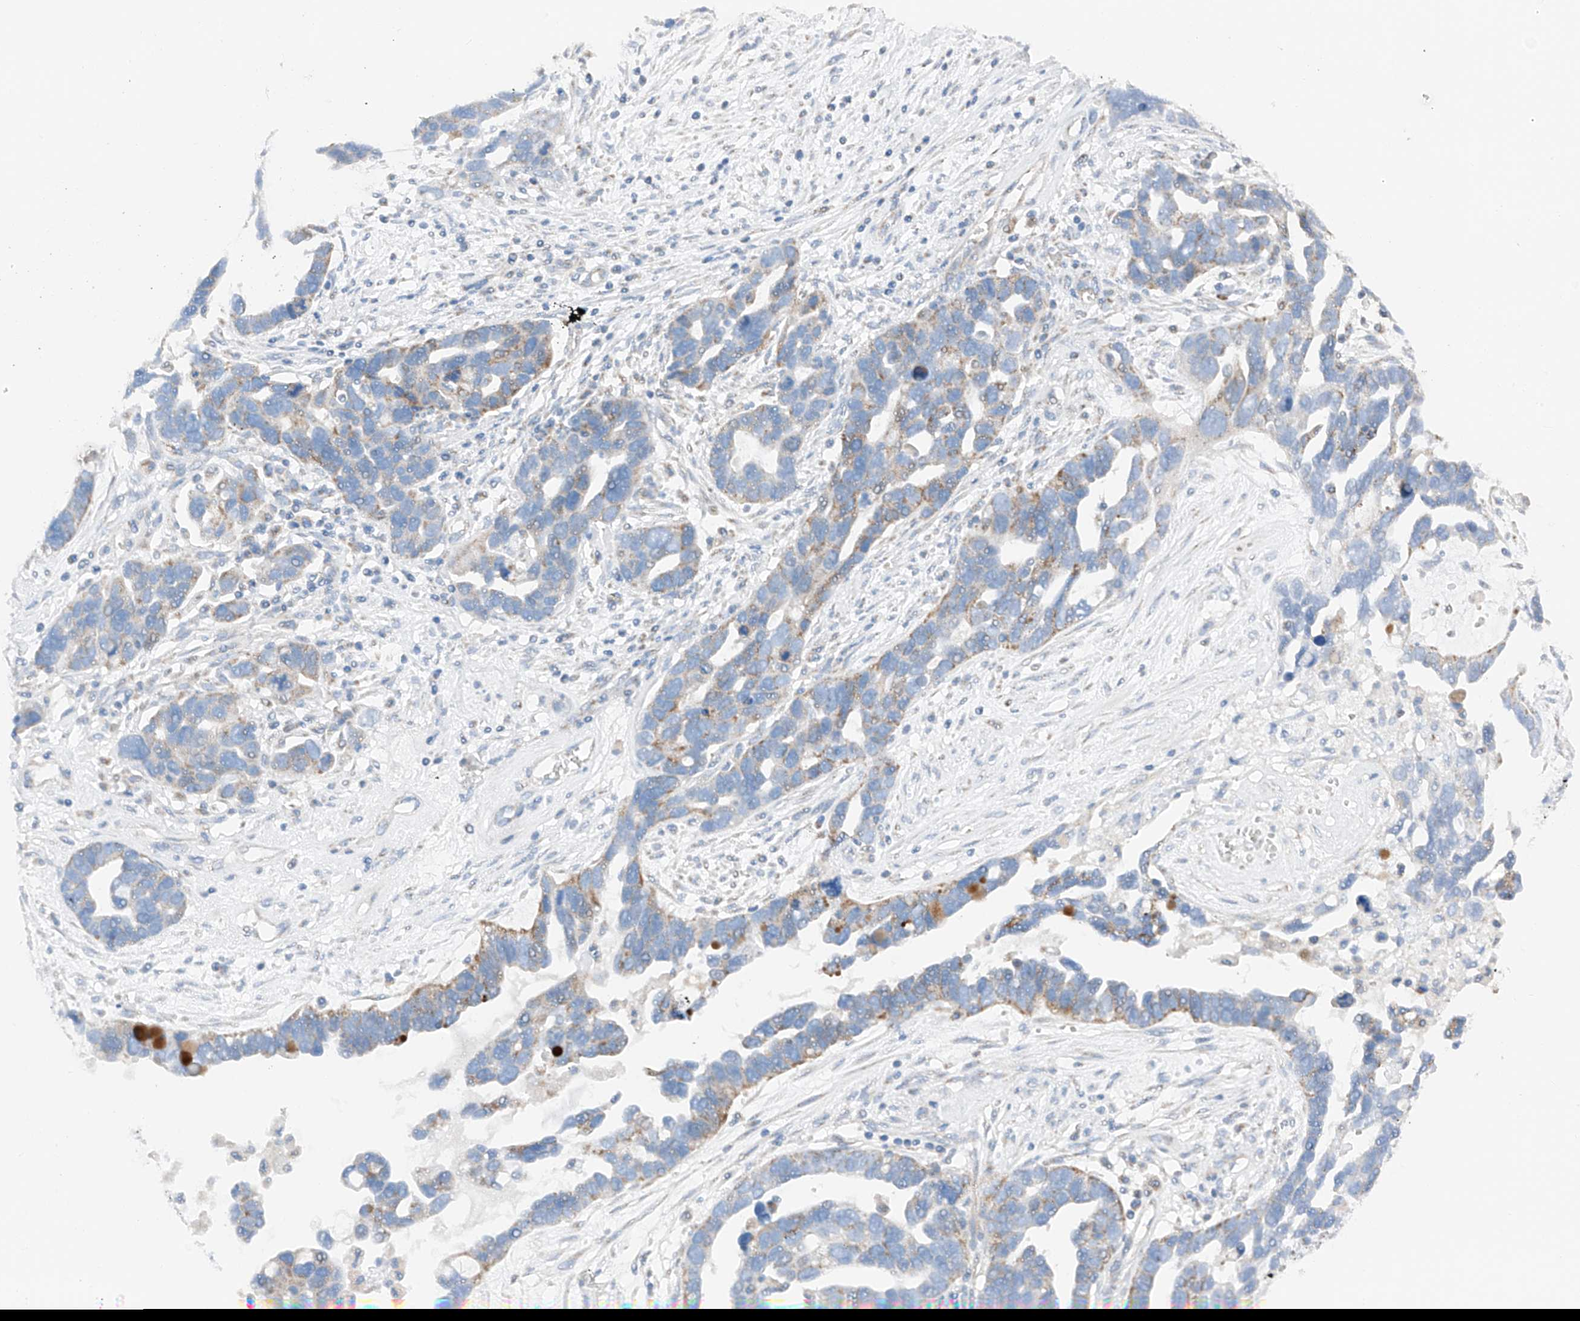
{"staining": {"intensity": "moderate", "quantity": "<25%", "location": "cytoplasmic/membranous"}, "tissue": "ovarian cancer", "cell_type": "Tumor cells", "image_type": "cancer", "snomed": [{"axis": "morphology", "description": "Cystadenocarcinoma, serous, NOS"}, {"axis": "topography", "description": "Ovary"}], "caption": "Protein expression analysis of human ovarian cancer reveals moderate cytoplasmic/membranous expression in about <25% of tumor cells.", "gene": "MRAP", "patient": {"sex": "female", "age": 54}}